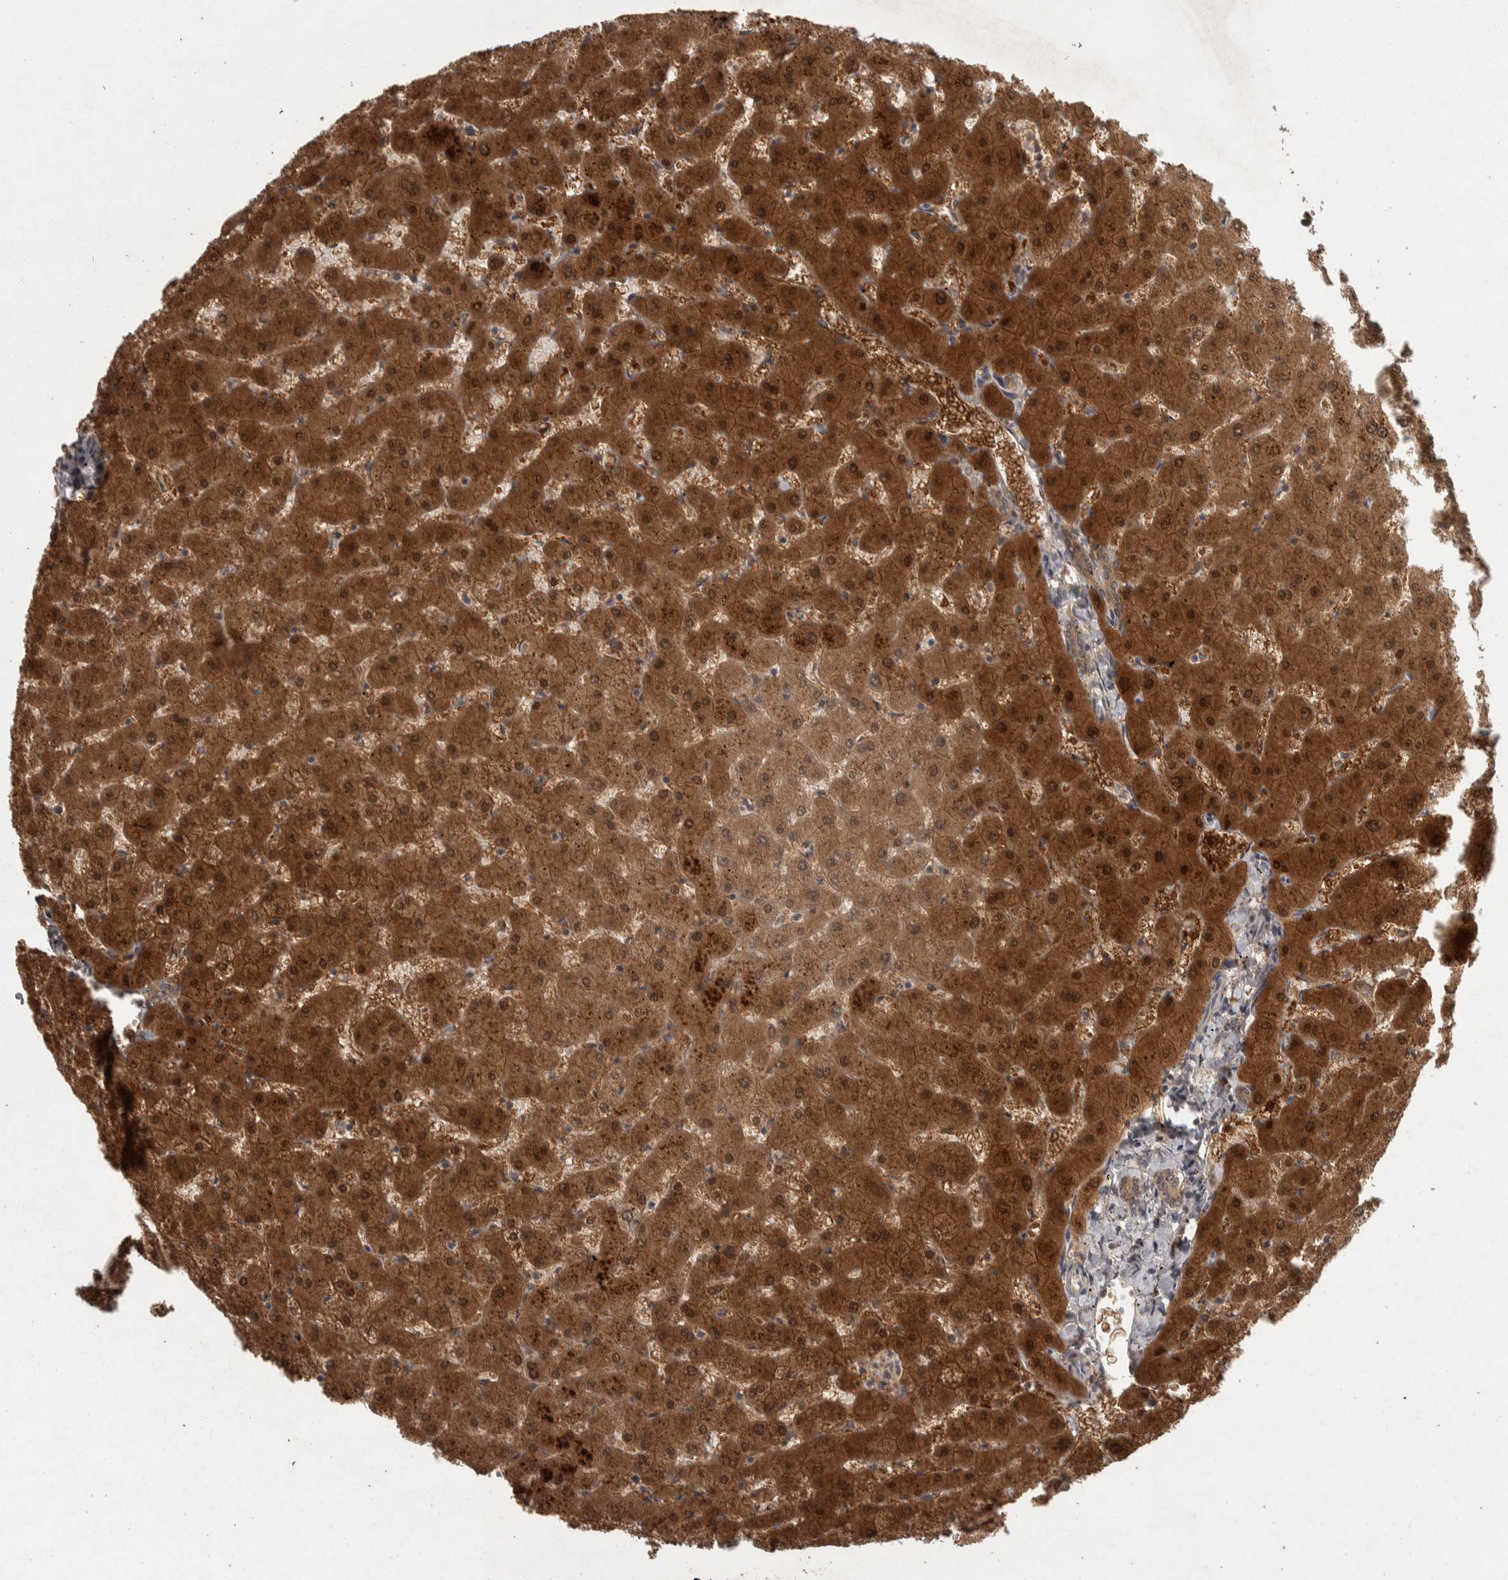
{"staining": {"intensity": "moderate", "quantity": ">75%", "location": "cytoplasmic/membranous"}, "tissue": "liver", "cell_type": "Cholangiocytes", "image_type": "normal", "snomed": [{"axis": "morphology", "description": "Normal tissue, NOS"}, {"axis": "topography", "description": "Liver"}], "caption": "Cholangiocytes reveal medium levels of moderate cytoplasmic/membranous expression in about >75% of cells in unremarkable human liver. (Brightfield microscopy of DAB IHC at high magnification).", "gene": "ACO1", "patient": {"sex": "female", "age": 63}}